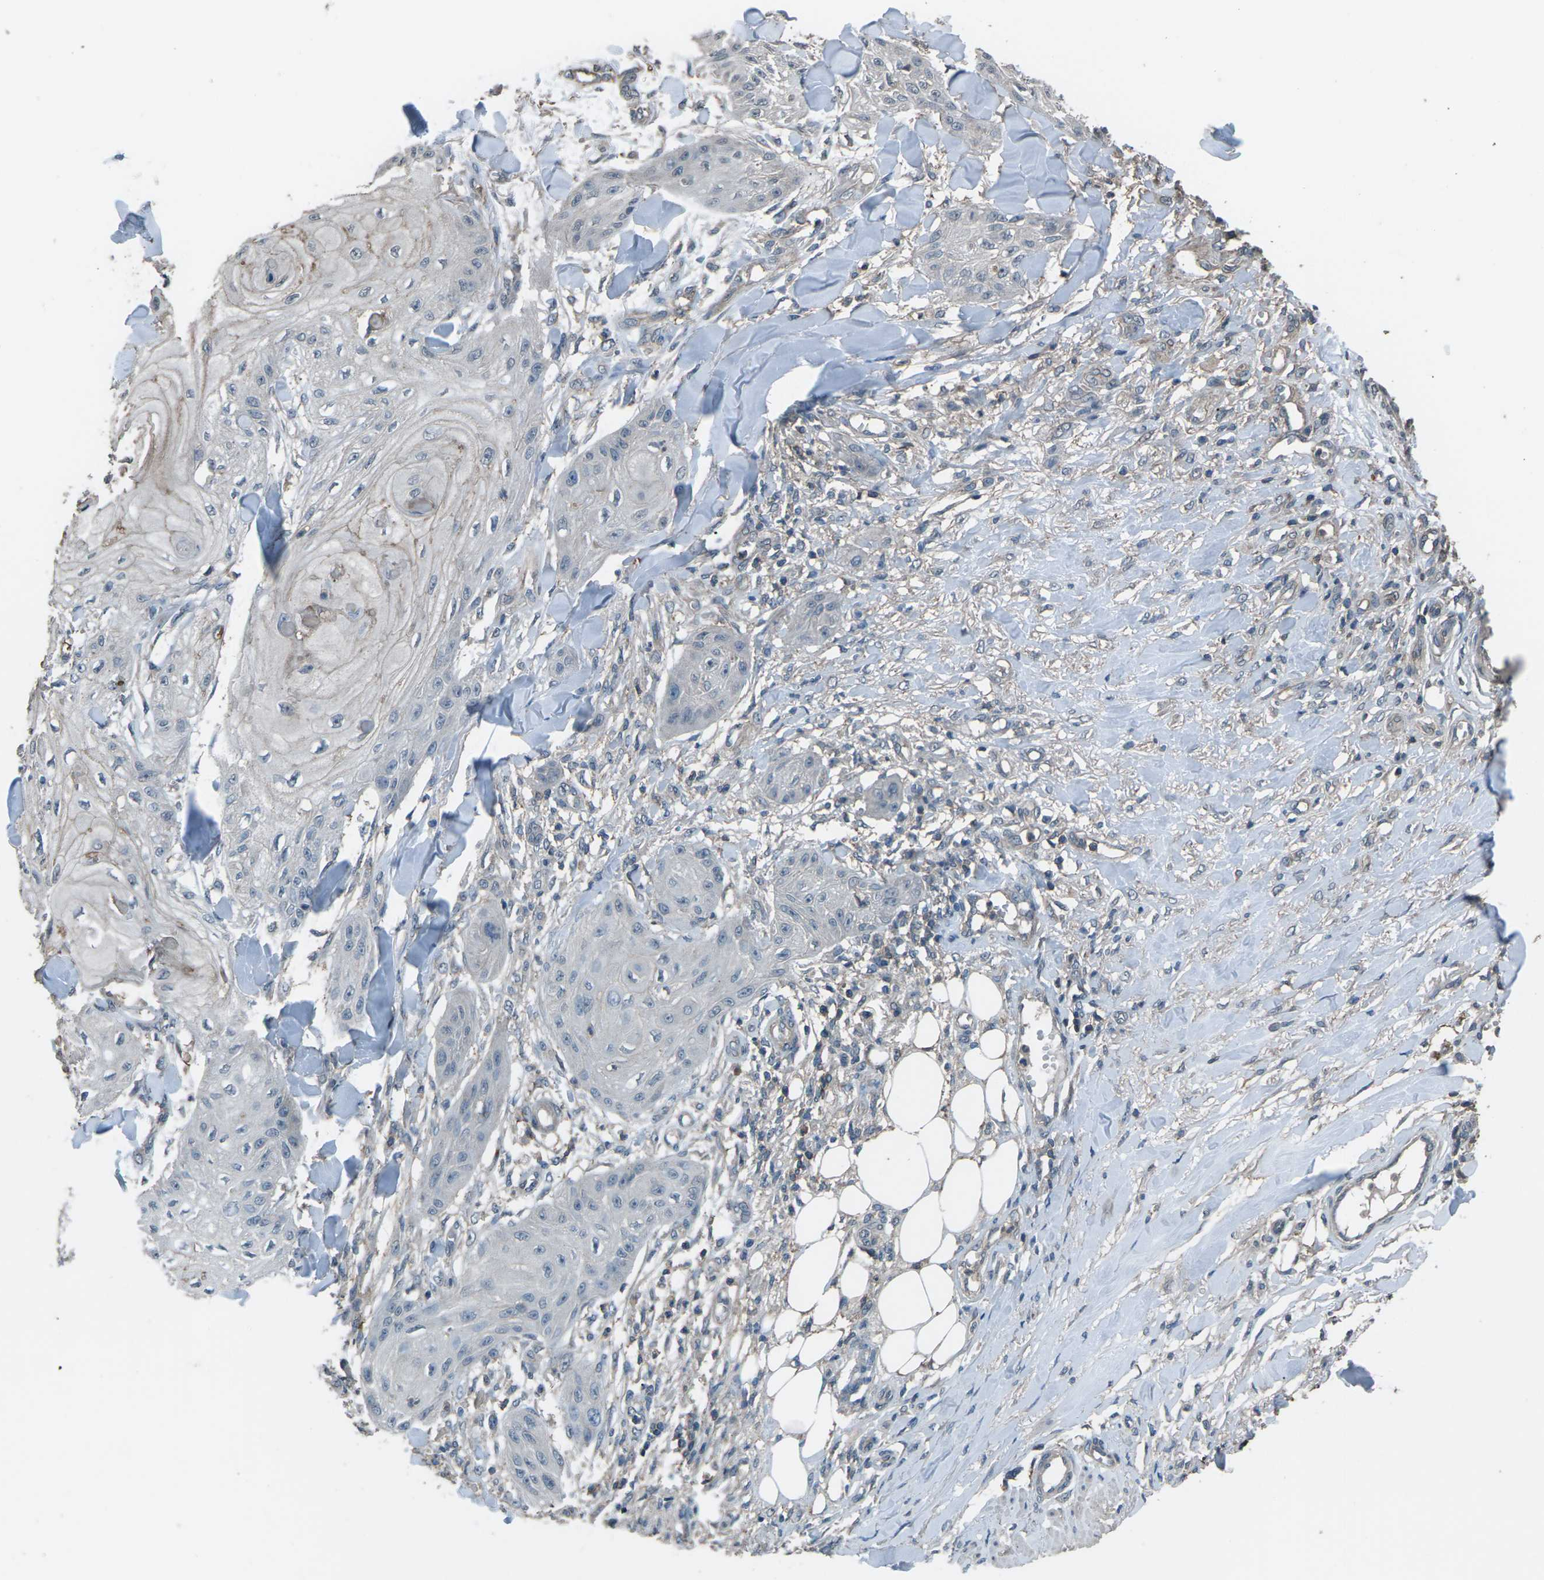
{"staining": {"intensity": "negative", "quantity": "none", "location": "none"}, "tissue": "skin cancer", "cell_type": "Tumor cells", "image_type": "cancer", "snomed": [{"axis": "morphology", "description": "Squamous cell carcinoma, NOS"}, {"axis": "topography", "description": "Skin"}], "caption": "Squamous cell carcinoma (skin) was stained to show a protein in brown. There is no significant staining in tumor cells.", "gene": "CMTM4", "patient": {"sex": "male", "age": 74}}